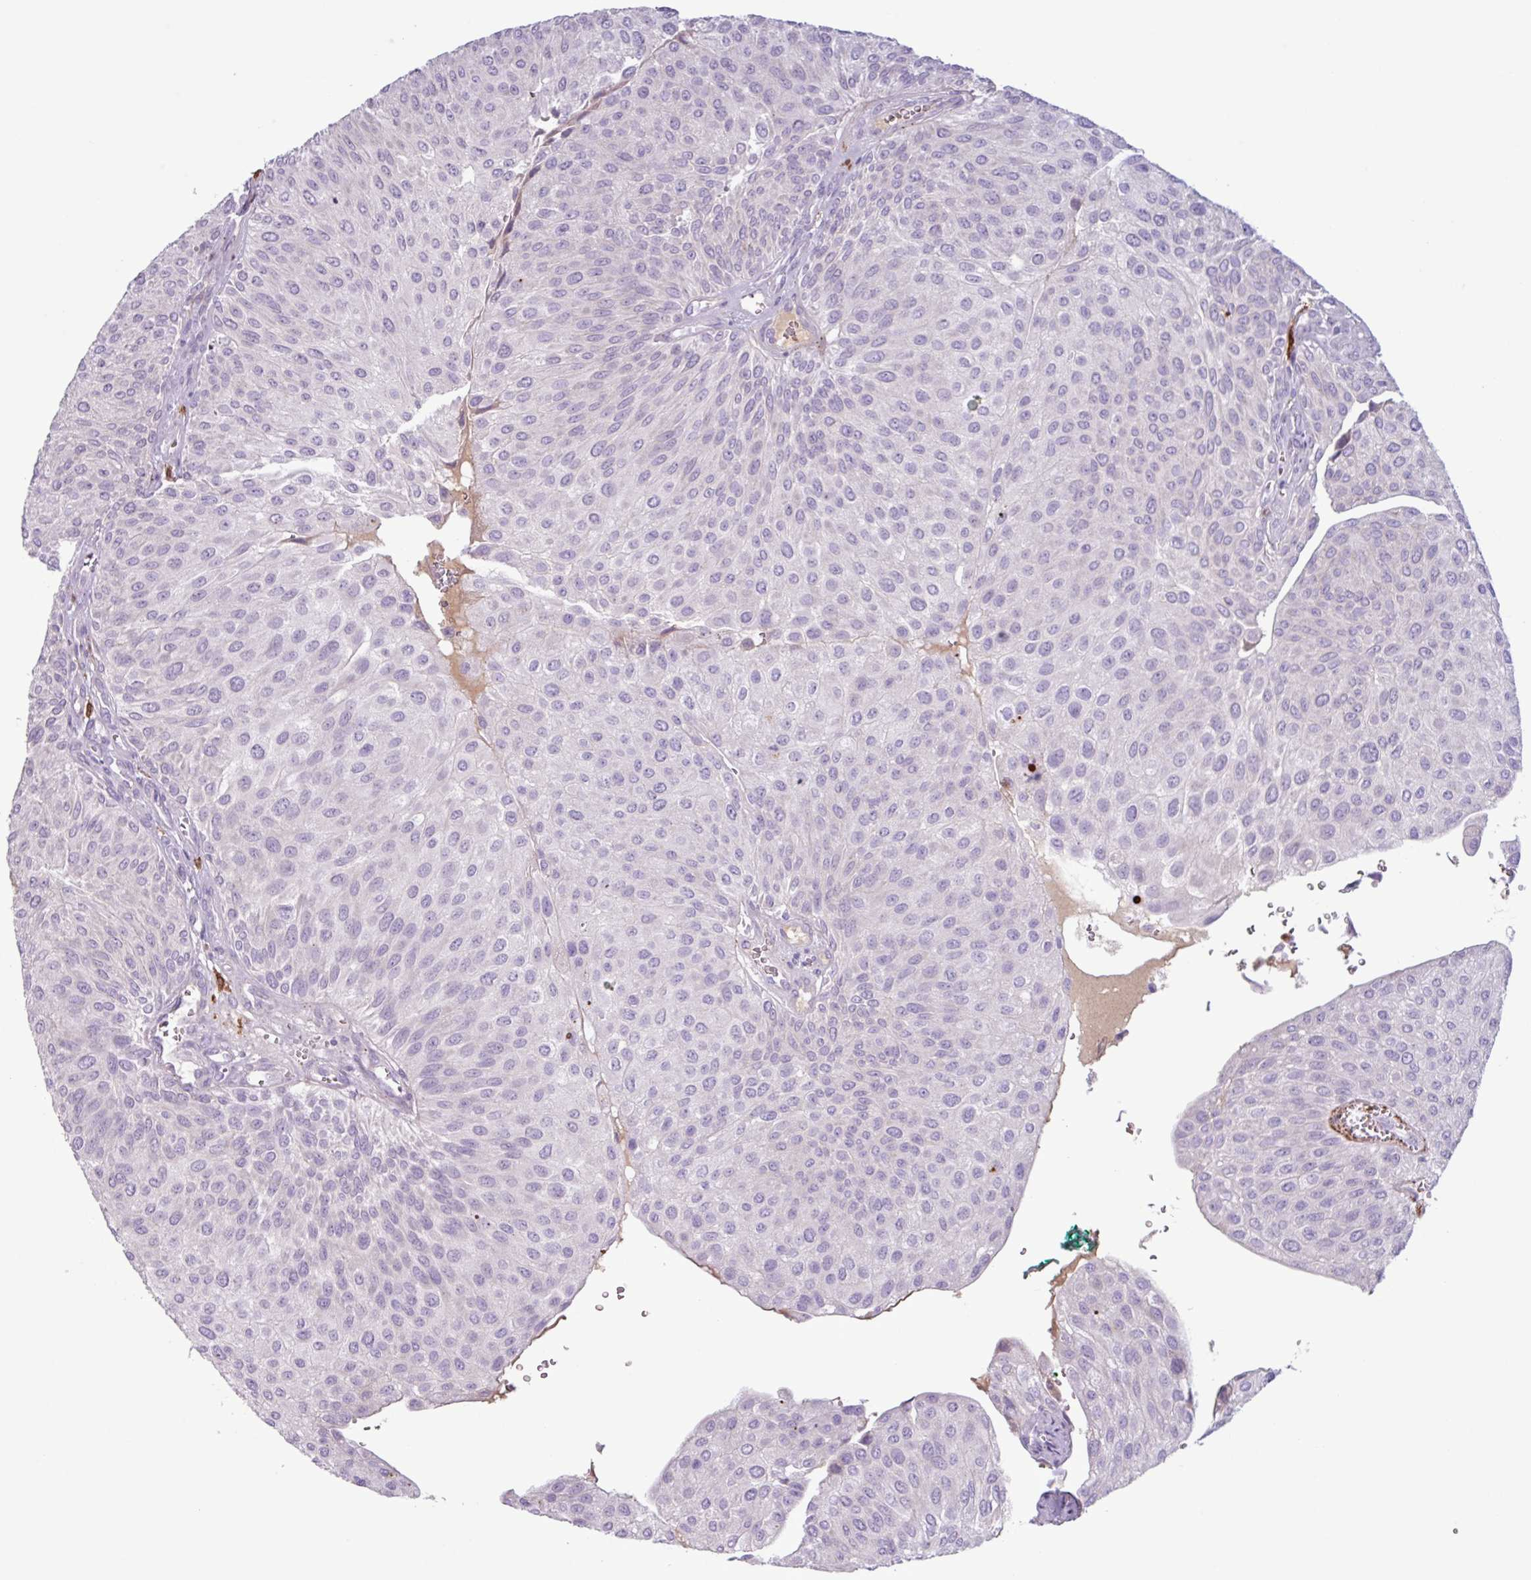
{"staining": {"intensity": "negative", "quantity": "none", "location": "none"}, "tissue": "urothelial cancer", "cell_type": "Tumor cells", "image_type": "cancer", "snomed": [{"axis": "morphology", "description": "Urothelial carcinoma, NOS"}, {"axis": "topography", "description": "Urinary bladder"}], "caption": "Micrograph shows no significant protein expression in tumor cells of transitional cell carcinoma. (Immunohistochemistry, brightfield microscopy, high magnification).", "gene": "C4B", "patient": {"sex": "male", "age": 67}}